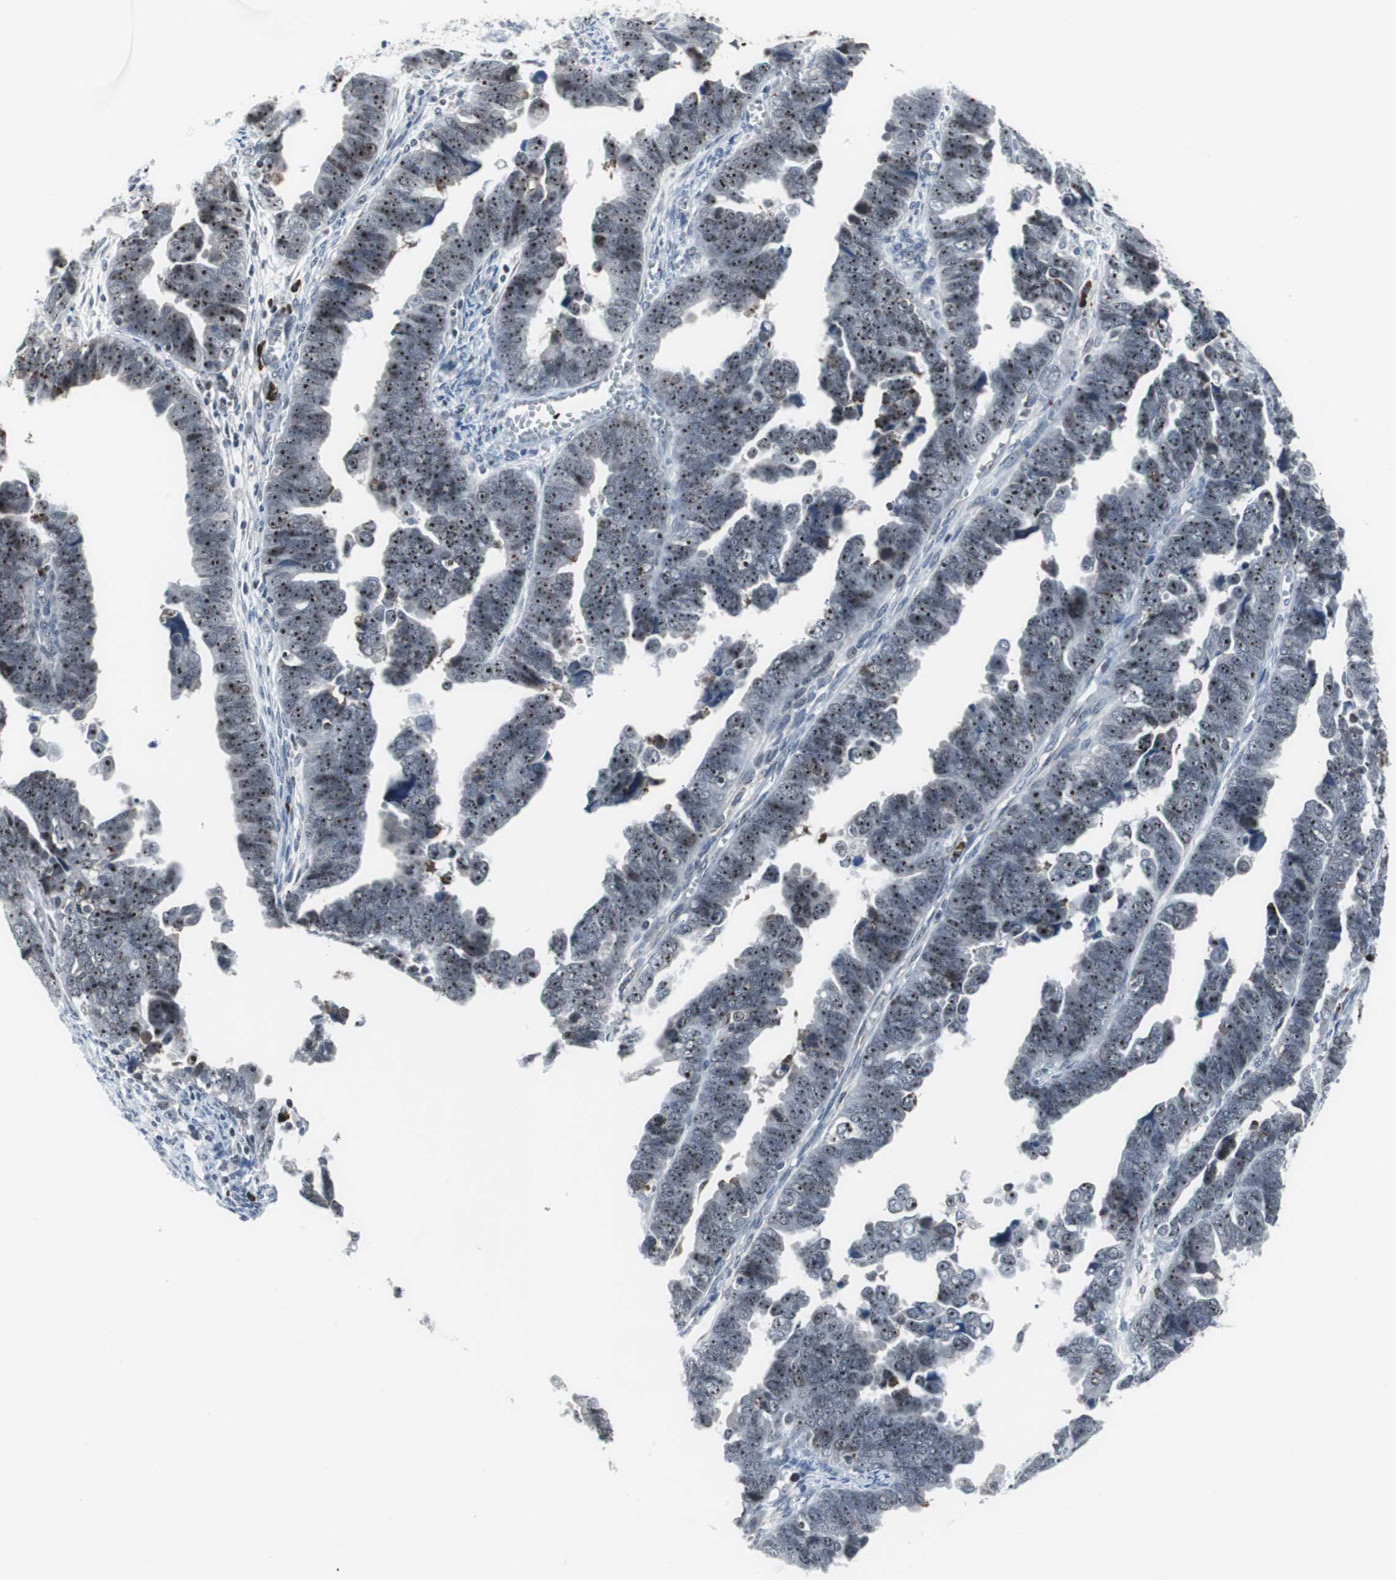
{"staining": {"intensity": "moderate", "quantity": ">75%", "location": "nuclear"}, "tissue": "endometrial cancer", "cell_type": "Tumor cells", "image_type": "cancer", "snomed": [{"axis": "morphology", "description": "Adenocarcinoma, NOS"}, {"axis": "topography", "description": "Endometrium"}], "caption": "A histopathology image of endometrial cancer stained for a protein displays moderate nuclear brown staining in tumor cells.", "gene": "DOK1", "patient": {"sex": "female", "age": 75}}